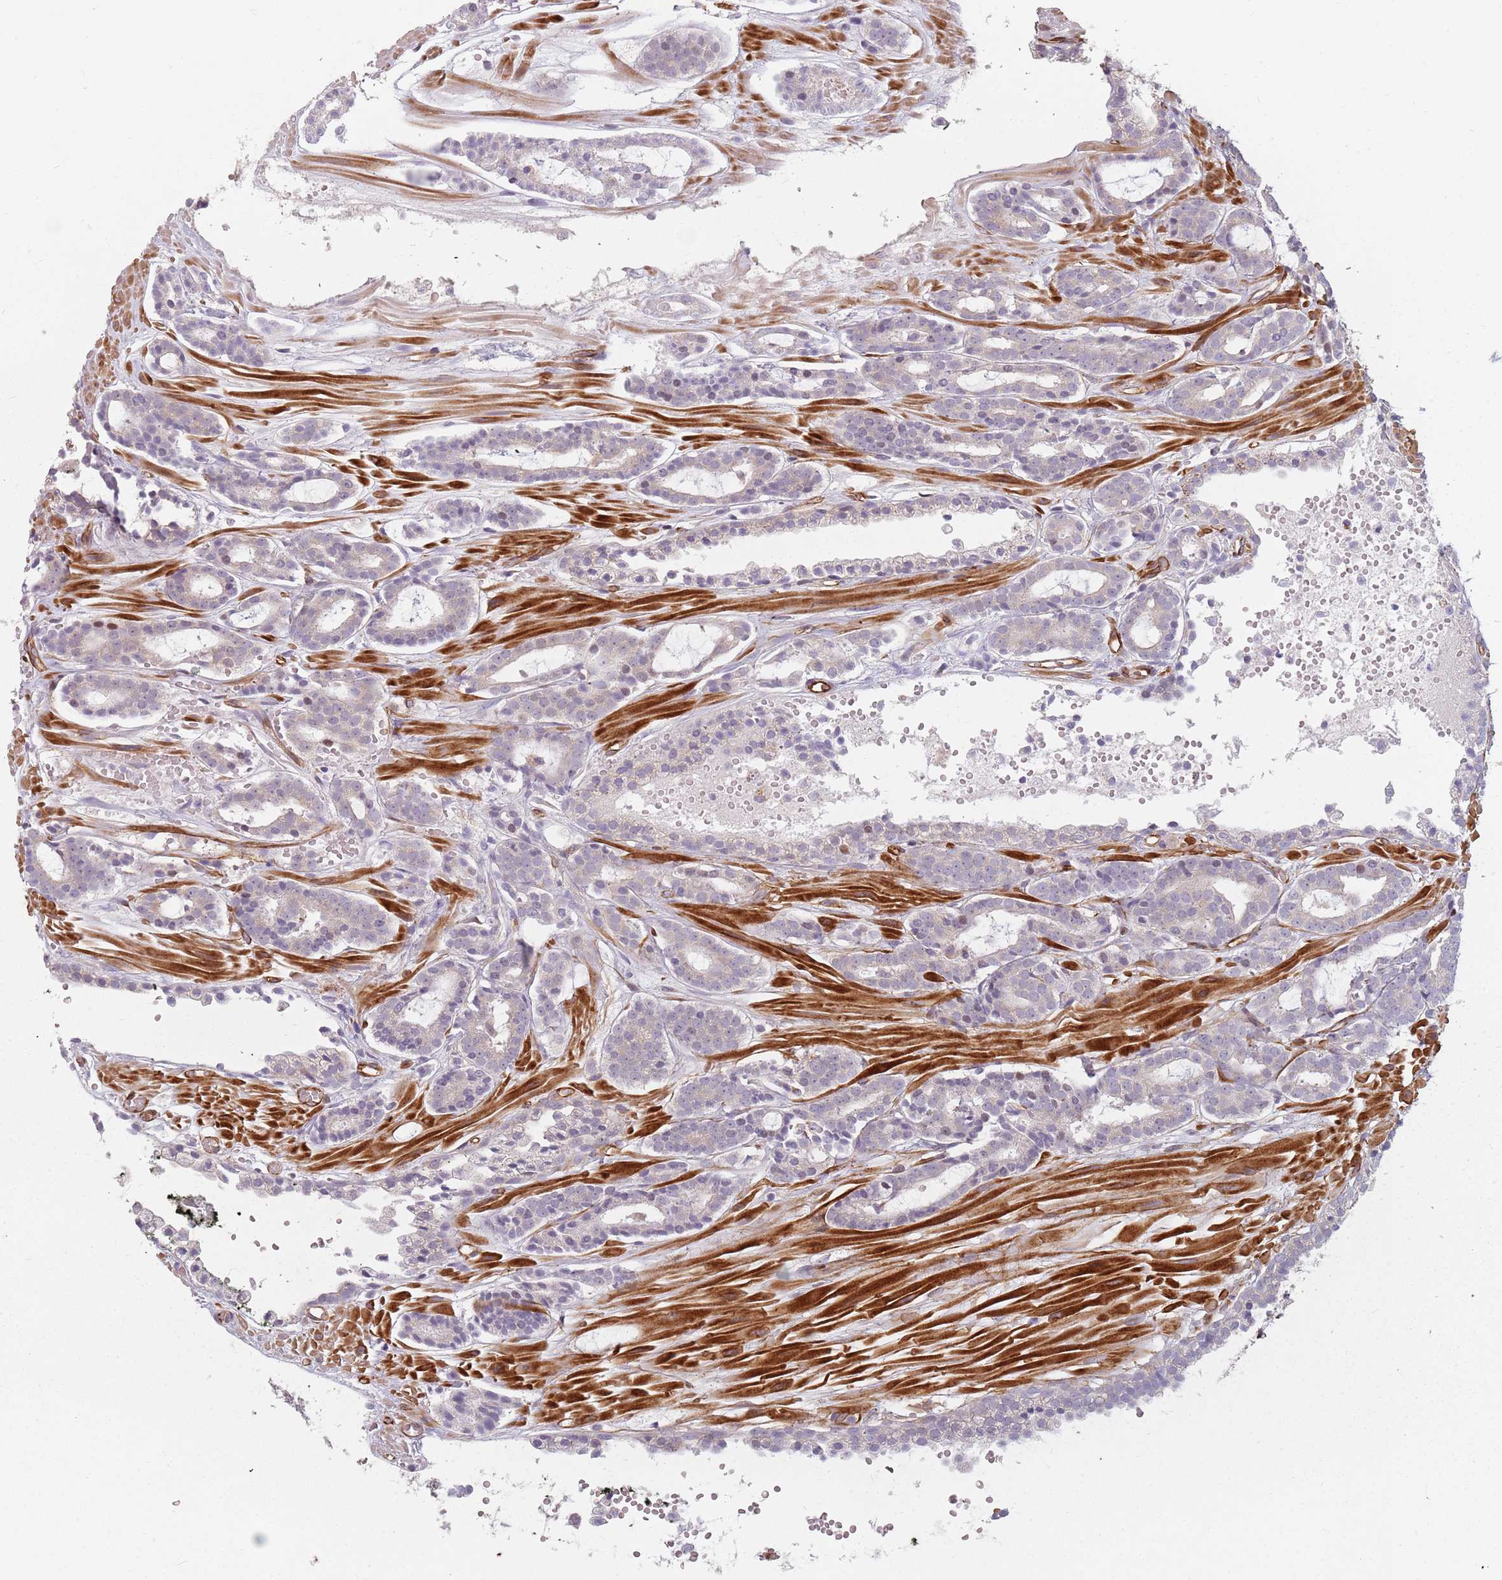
{"staining": {"intensity": "negative", "quantity": "none", "location": "none"}, "tissue": "prostate cancer", "cell_type": "Tumor cells", "image_type": "cancer", "snomed": [{"axis": "morphology", "description": "Adenocarcinoma, High grade"}, {"axis": "topography", "description": "Prostate"}], "caption": "This is an immunohistochemistry (IHC) photomicrograph of prostate high-grade adenocarcinoma. There is no staining in tumor cells.", "gene": "GAS2L3", "patient": {"sex": "male", "age": 71}}